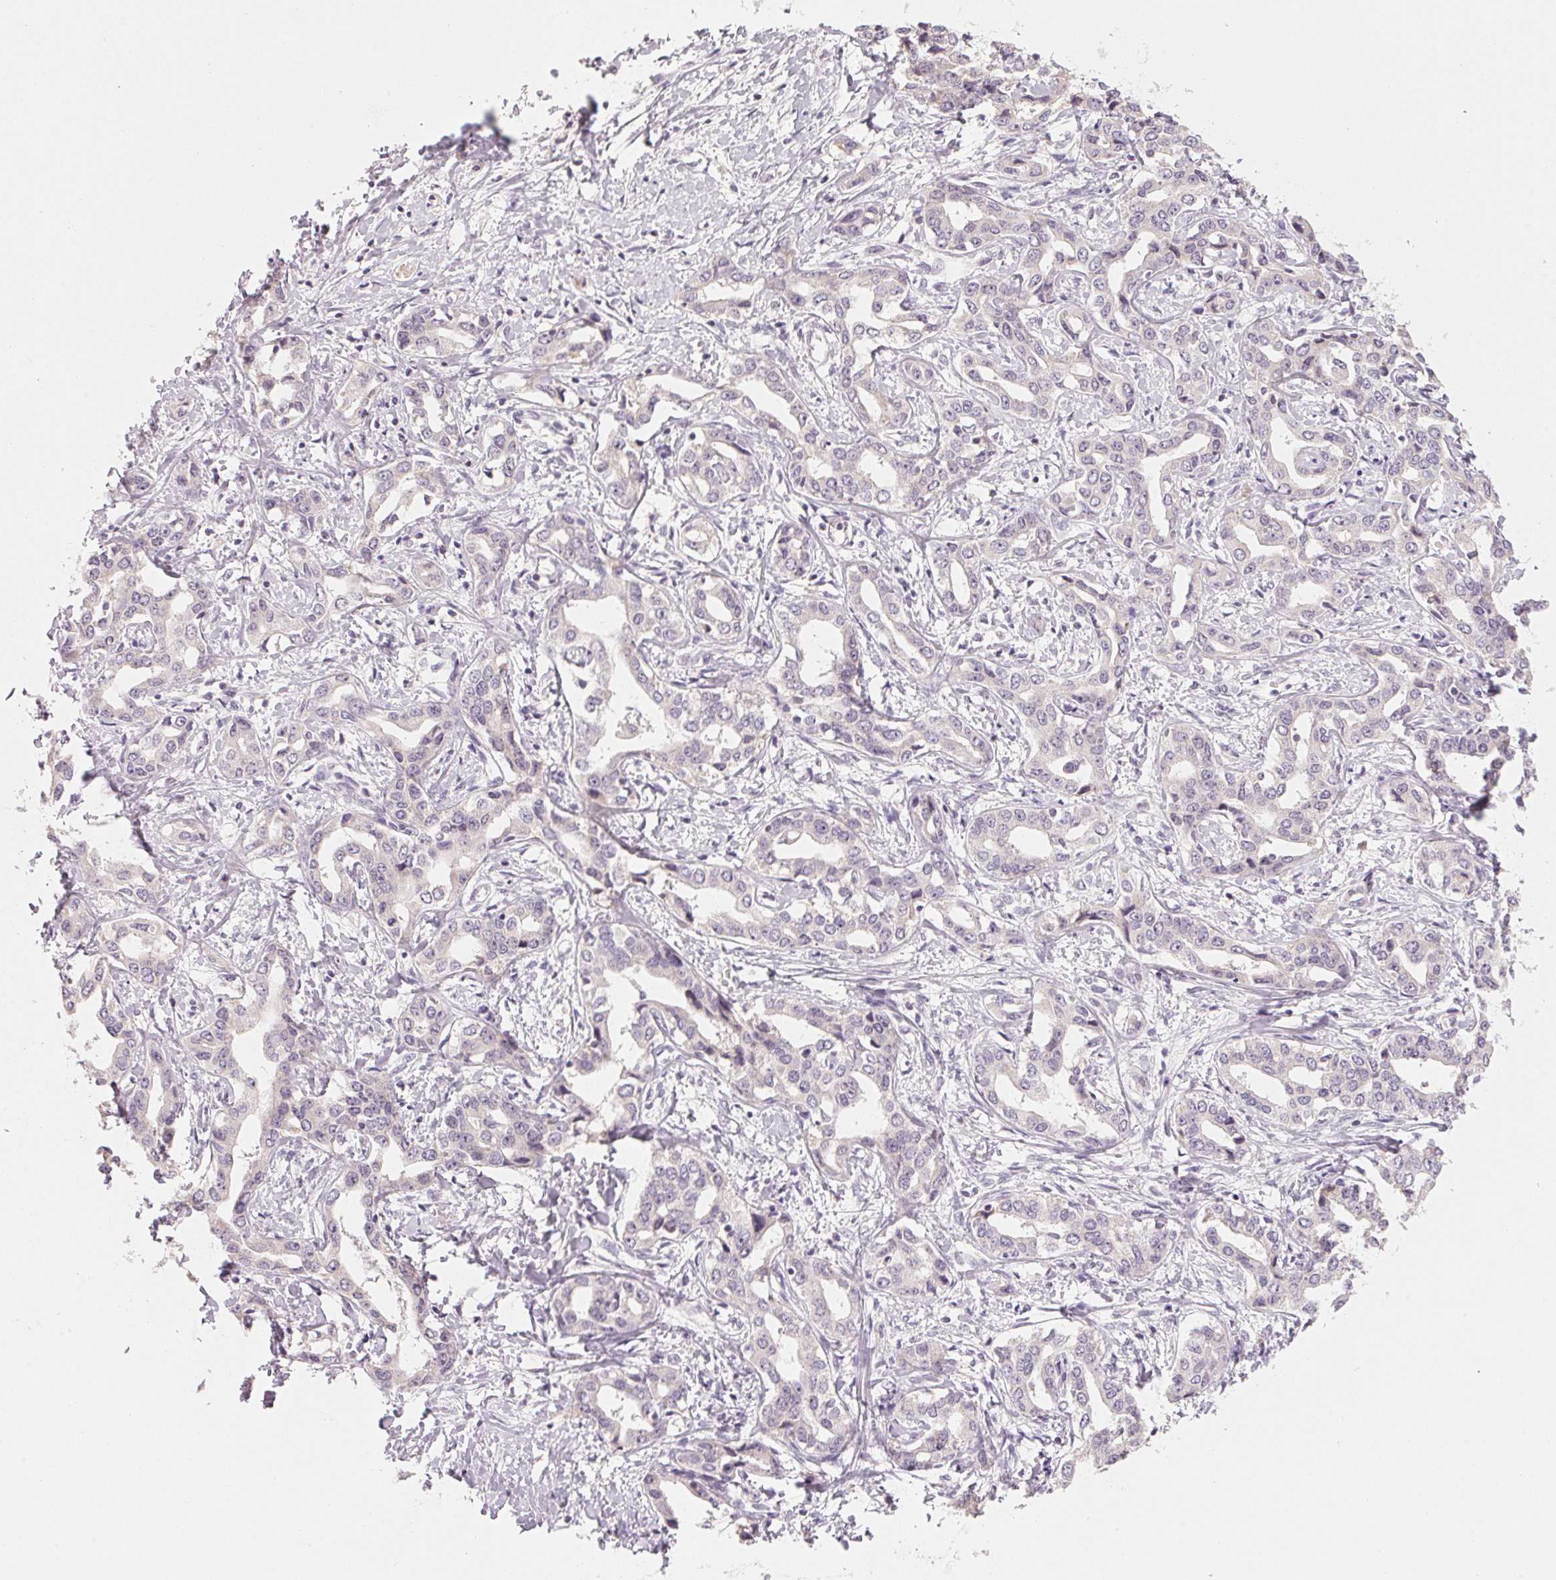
{"staining": {"intensity": "negative", "quantity": "none", "location": "none"}, "tissue": "liver cancer", "cell_type": "Tumor cells", "image_type": "cancer", "snomed": [{"axis": "morphology", "description": "Cholangiocarcinoma"}, {"axis": "topography", "description": "Liver"}], "caption": "Liver cancer stained for a protein using IHC exhibits no positivity tumor cells.", "gene": "ANKRD31", "patient": {"sex": "male", "age": 59}}